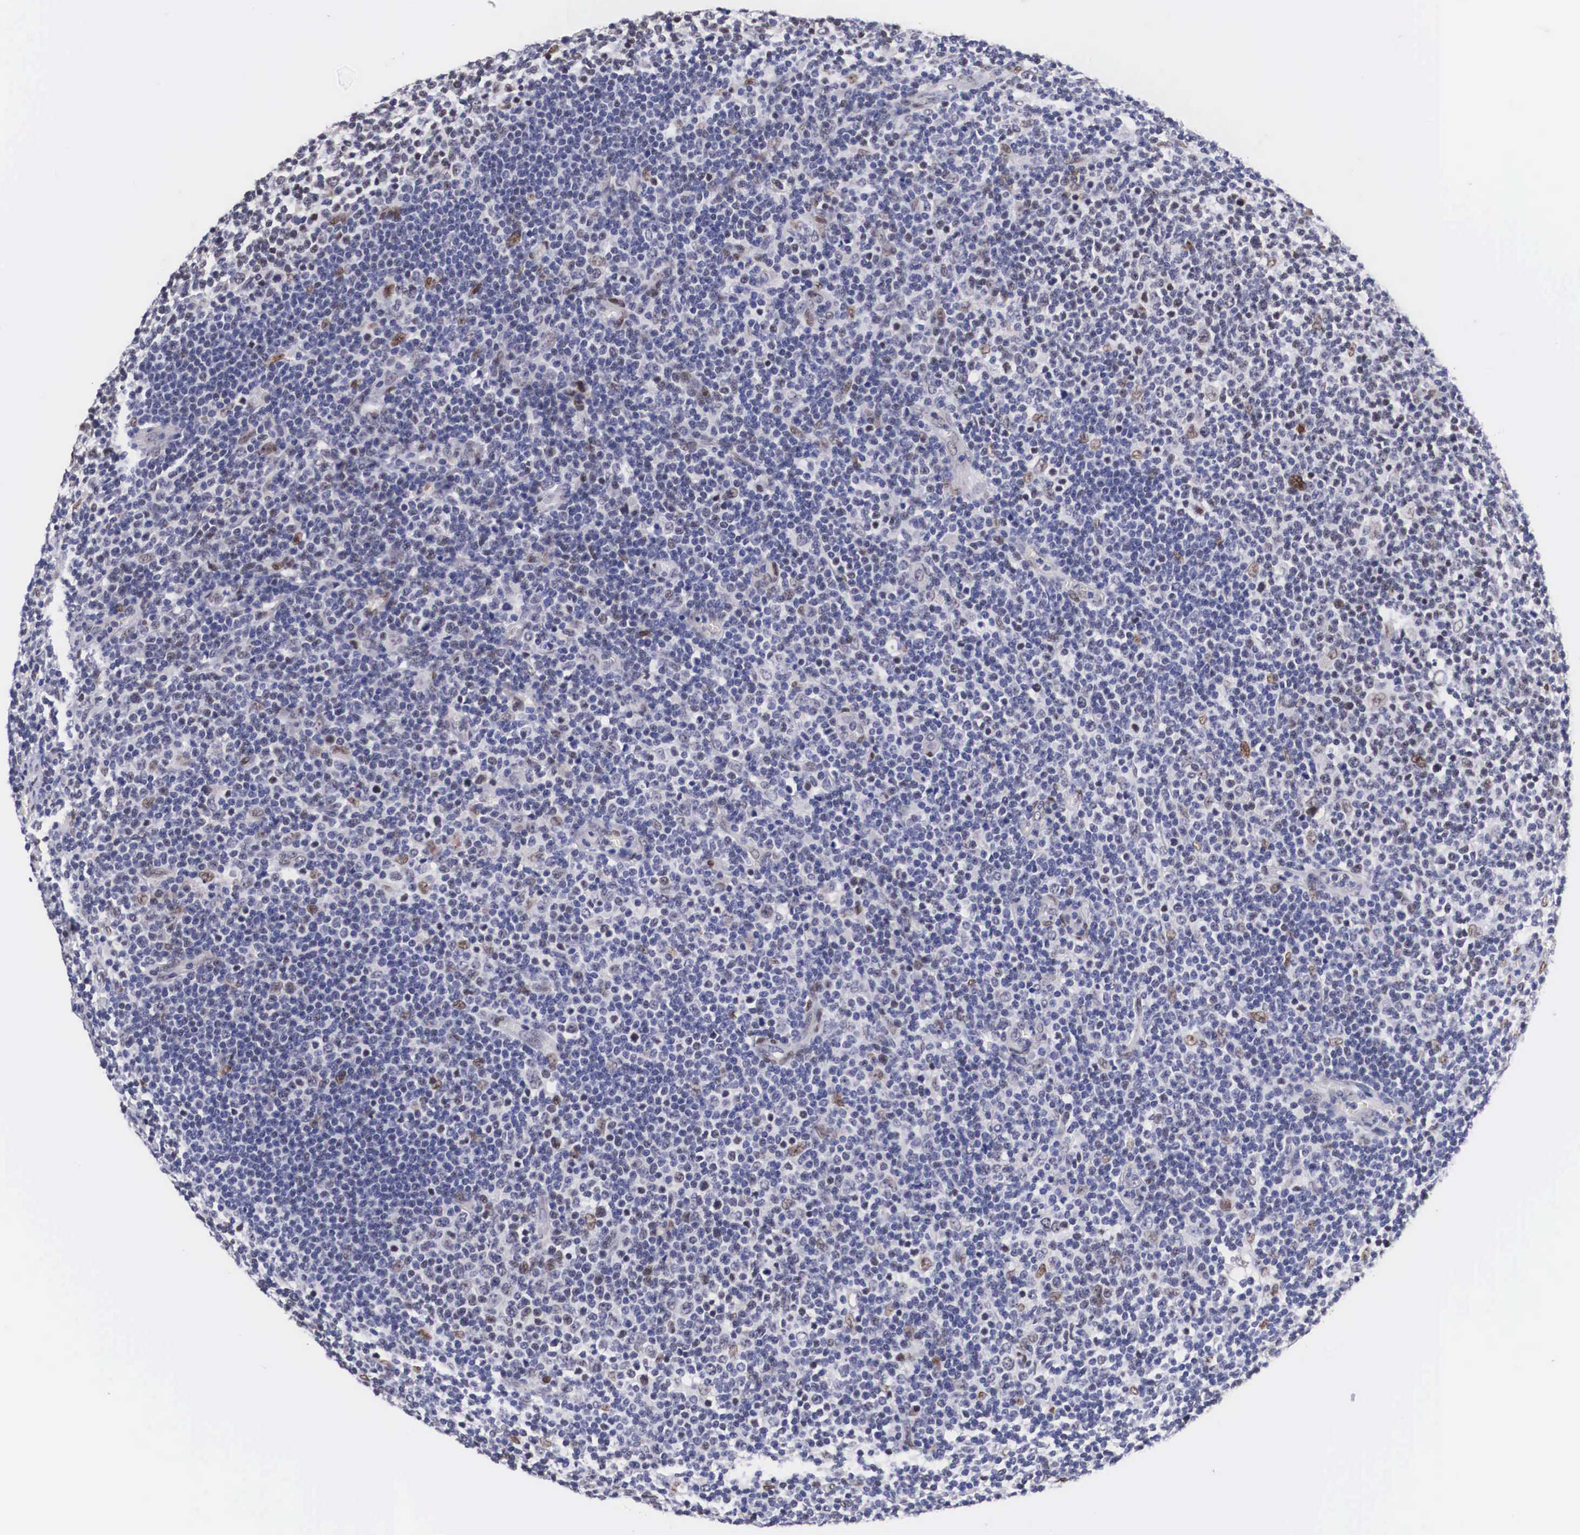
{"staining": {"intensity": "negative", "quantity": "none", "location": "none"}, "tissue": "lymphoma", "cell_type": "Tumor cells", "image_type": "cancer", "snomed": [{"axis": "morphology", "description": "Malignant lymphoma, non-Hodgkin's type, Low grade"}, {"axis": "topography", "description": "Lymph node"}], "caption": "Immunohistochemistry (IHC) of low-grade malignant lymphoma, non-Hodgkin's type shows no staining in tumor cells. Nuclei are stained in blue.", "gene": "KHDRBS3", "patient": {"sex": "male", "age": 74}}